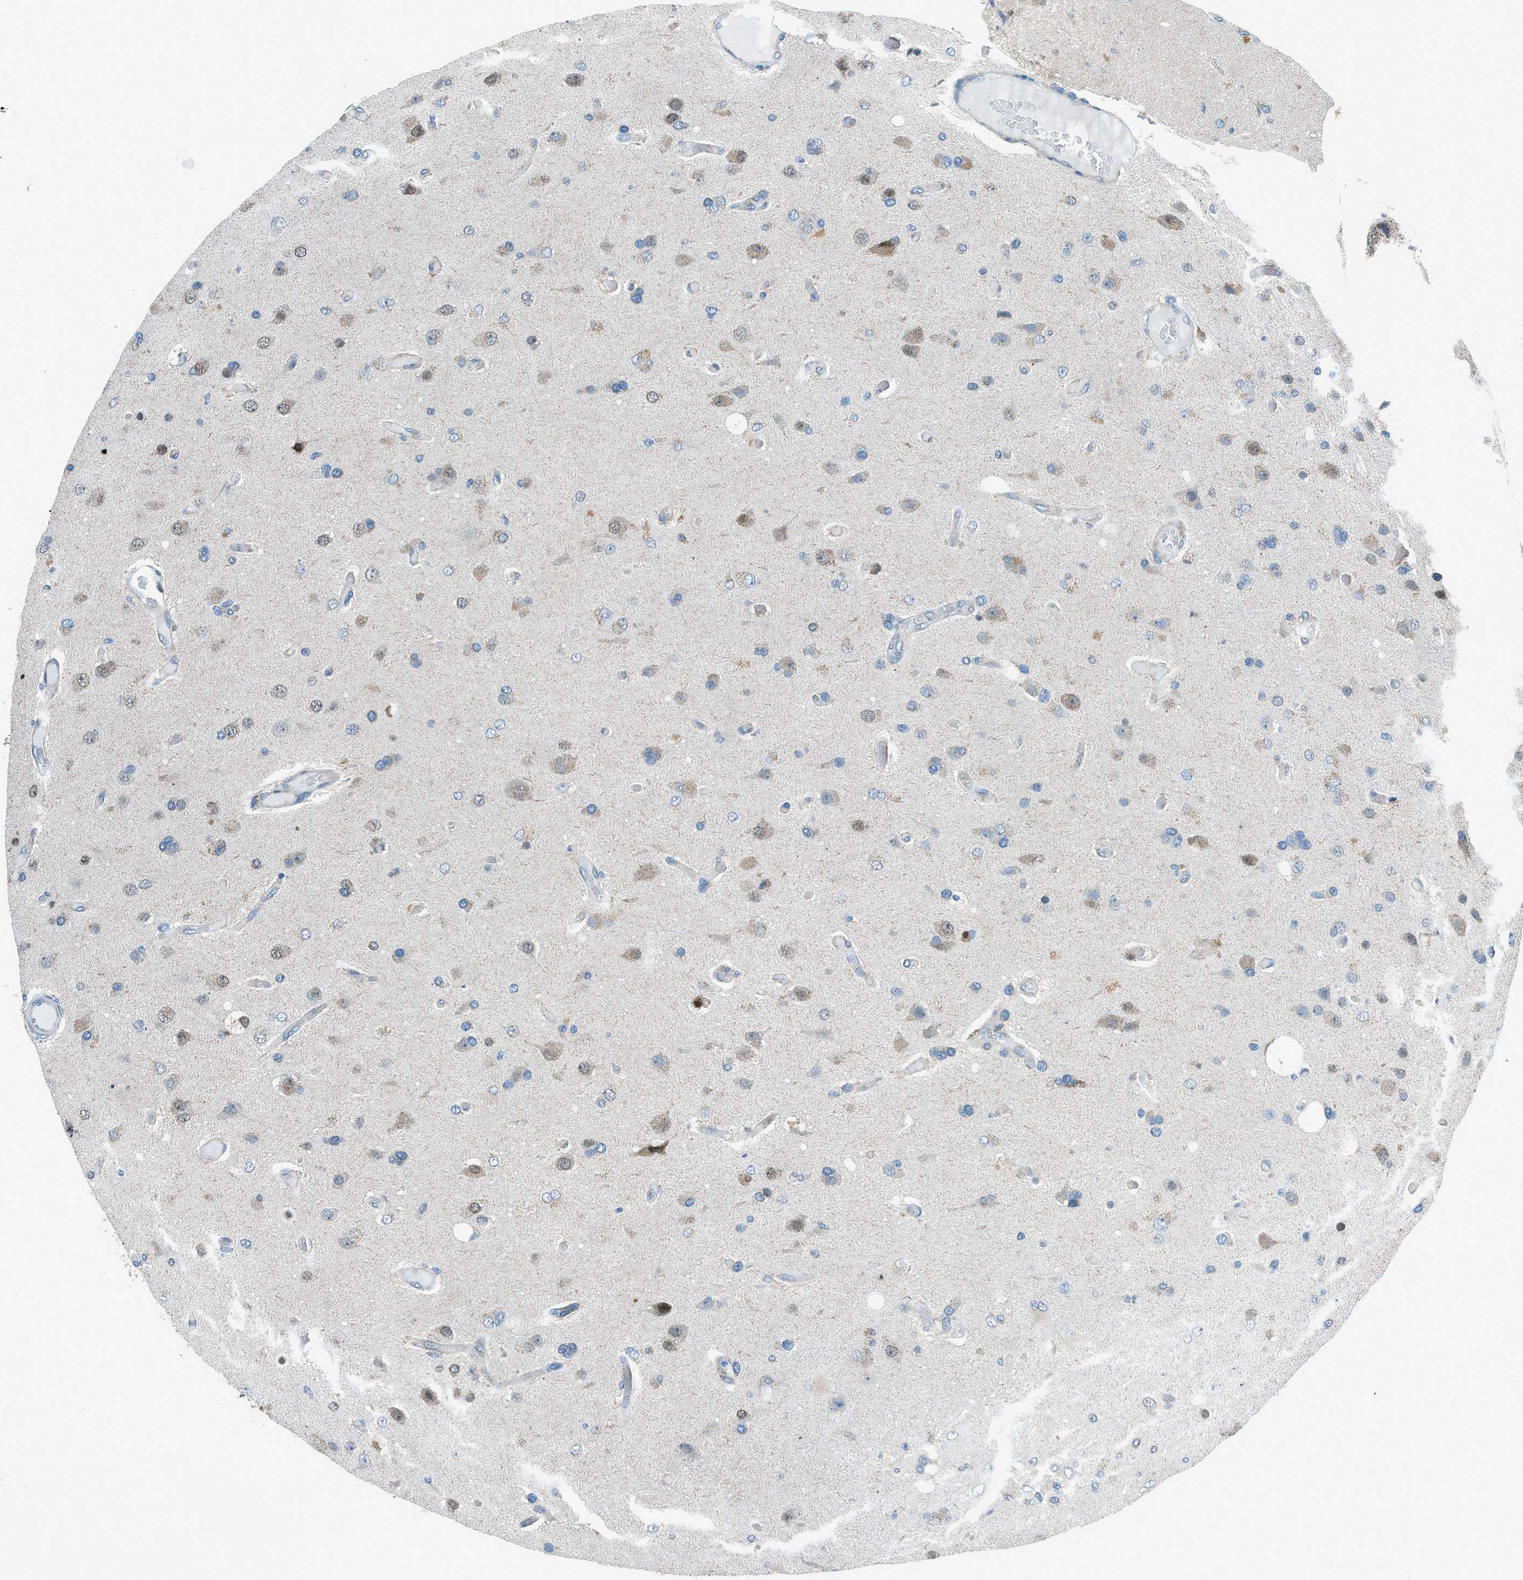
{"staining": {"intensity": "weak", "quantity": "25%-75%", "location": "cytoplasmic/membranous"}, "tissue": "glioma", "cell_type": "Tumor cells", "image_type": "cancer", "snomed": [{"axis": "morphology", "description": "Normal tissue, NOS"}, {"axis": "morphology", "description": "Glioma, malignant, High grade"}, {"axis": "topography", "description": "Cerebral cortex"}], "caption": "Tumor cells show low levels of weak cytoplasmic/membranous expression in about 25%-75% of cells in human glioma.", "gene": "PIGG", "patient": {"sex": "male", "age": 77}}